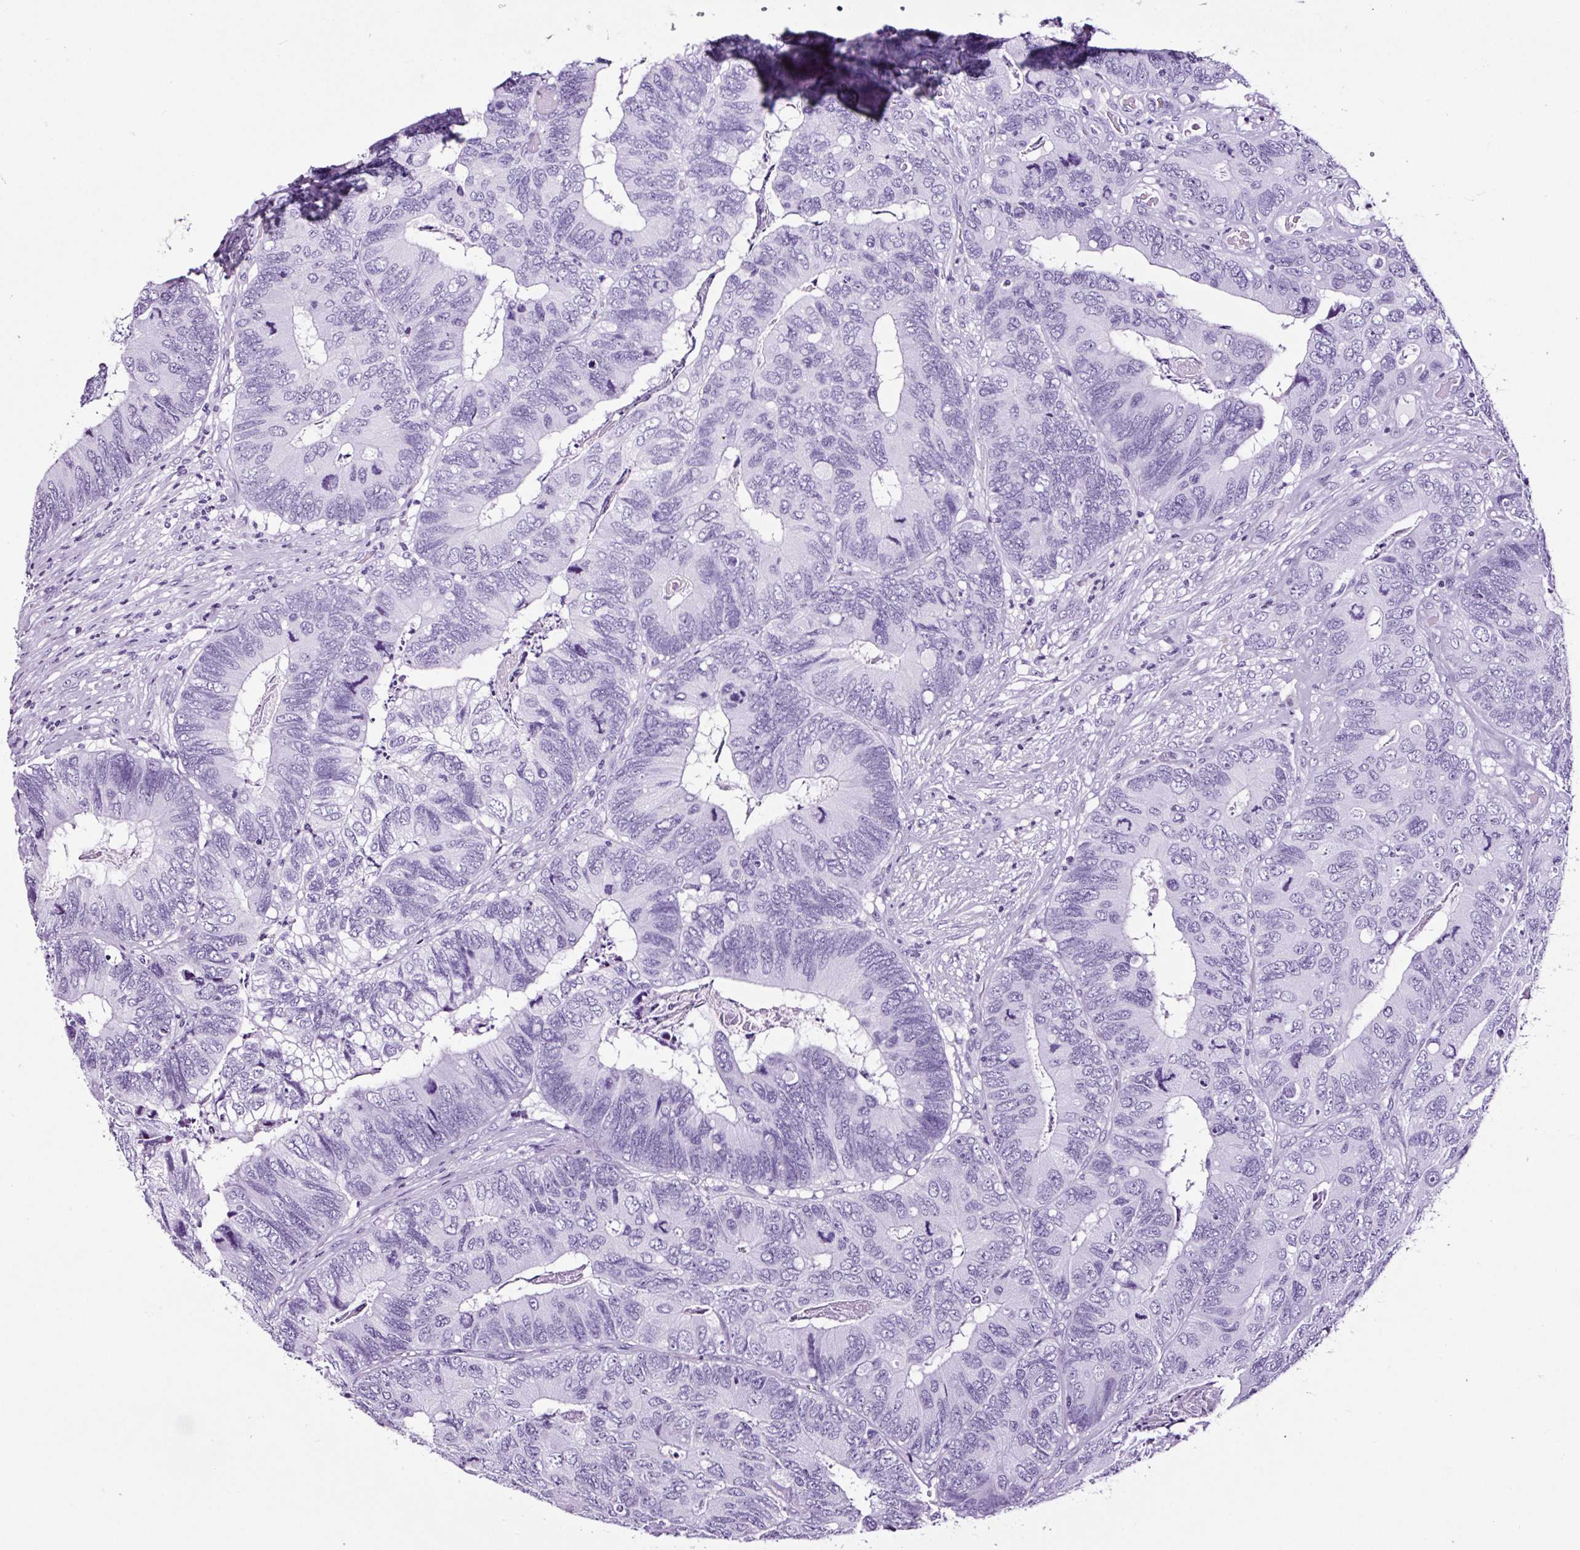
{"staining": {"intensity": "negative", "quantity": "none", "location": "none"}, "tissue": "colorectal cancer", "cell_type": "Tumor cells", "image_type": "cancer", "snomed": [{"axis": "morphology", "description": "Adenocarcinoma, NOS"}, {"axis": "topography", "description": "Colon"}], "caption": "Colorectal cancer was stained to show a protein in brown. There is no significant staining in tumor cells. Brightfield microscopy of IHC stained with DAB (3,3'-diaminobenzidine) (brown) and hematoxylin (blue), captured at high magnification.", "gene": "FBXL7", "patient": {"sex": "female", "age": 67}}